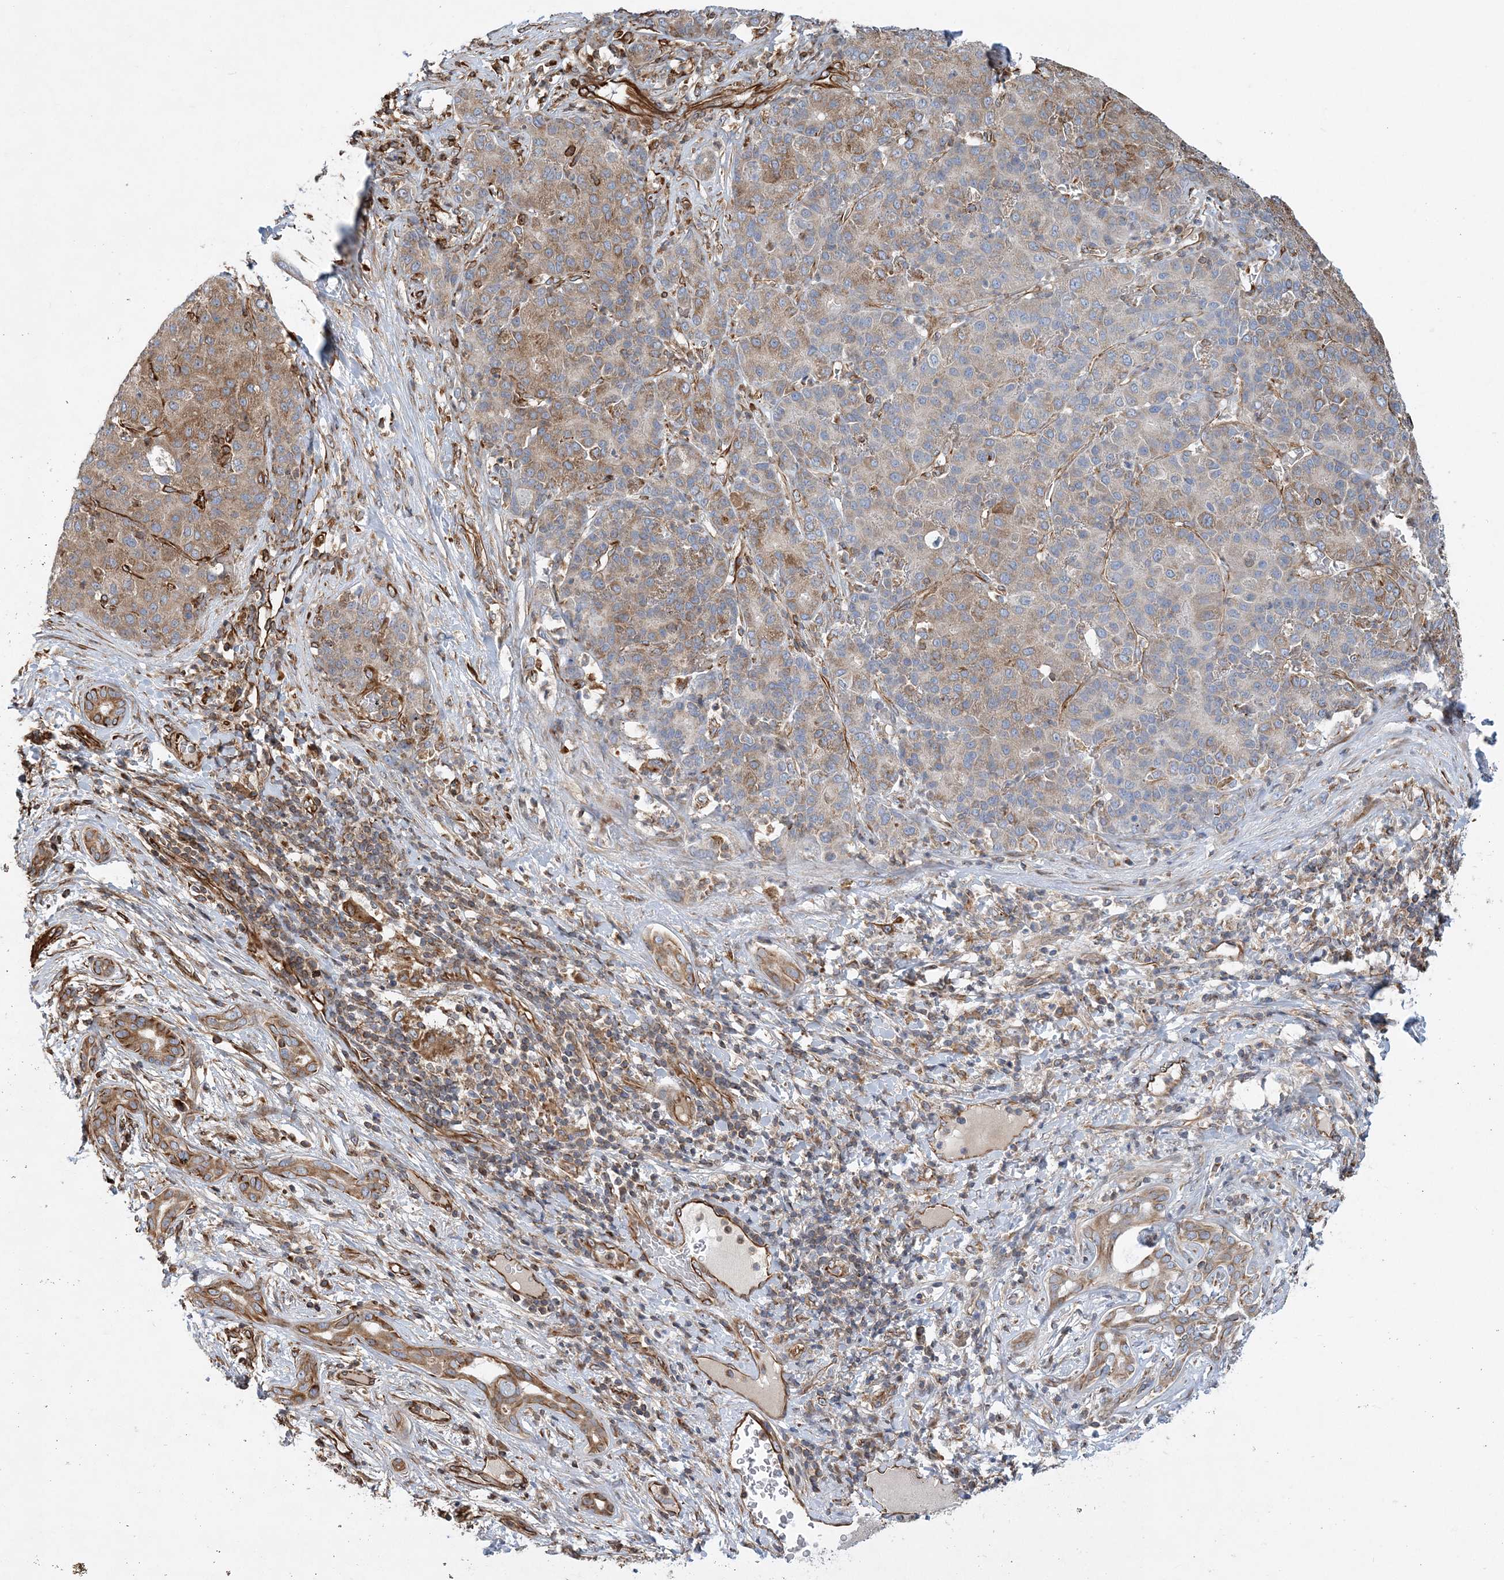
{"staining": {"intensity": "moderate", "quantity": "25%-75%", "location": "cytoplasmic/membranous"}, "tissue": "liver cancer", "cell_type": "Tumor cells", "image_type": "cancer", "snomed": [{"axis": "morphology", "description": "Carcinoma, Hepatocellular, NOS"}, {"axis": "topography", "description": "Liver"}], "caption": "Protein expression by immunohistochemistry exhibits moderate cytoplasmic/membranous staining in approximately 25%-75% of tumor cells in liver cancer. (DAB (3,3'-diaminobenzidine) IHC, brown staining for protein, blue staining for nuclei).", "gene": "FAM114A2", "patient": {"sex": "male", "age": 65}}